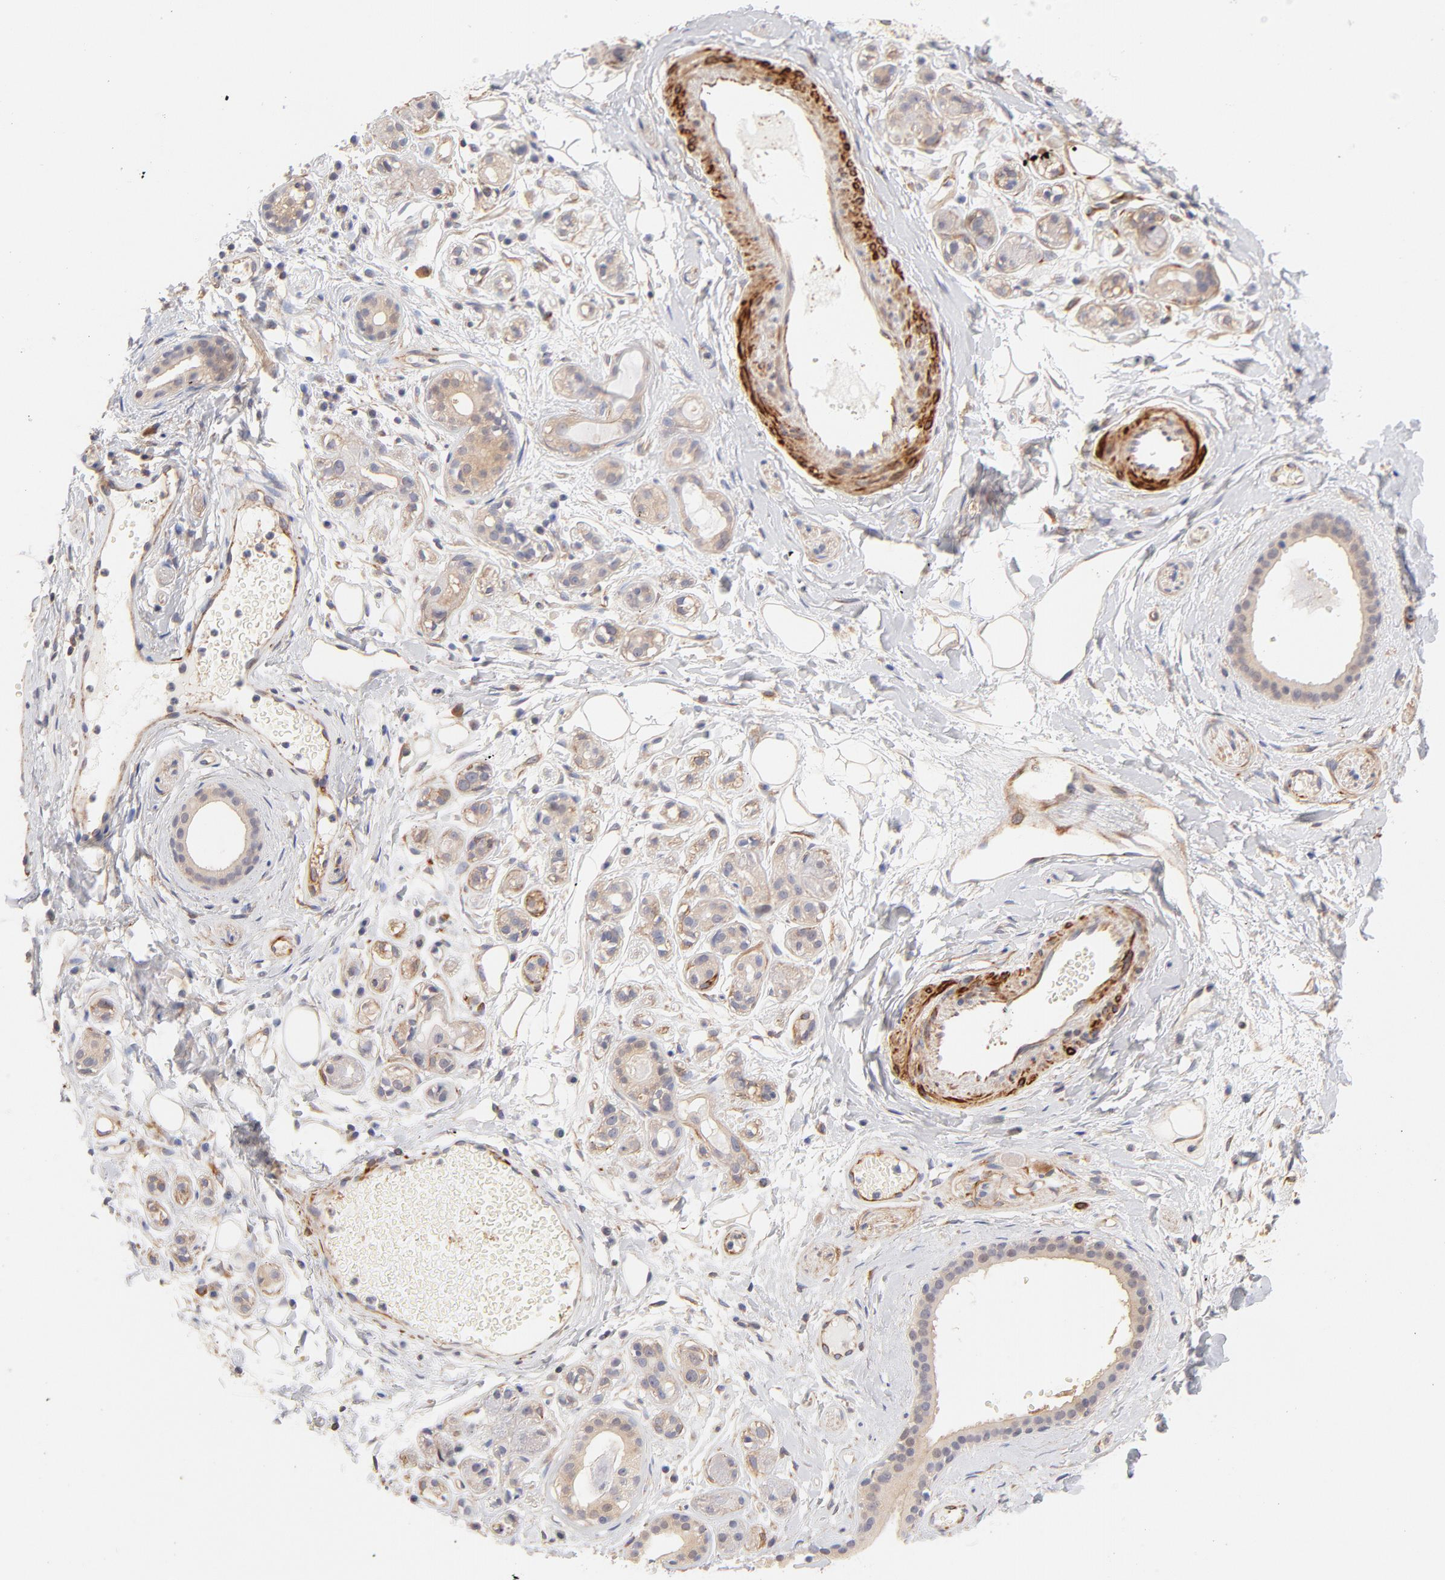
{"staining": {"intensity": "weak", "quantity": "25%-75%", "location": "cytoplasmic/membranous"}, "tissue": "salivary gland", "cell_type": "Glandular cells", "image_type": "normal", "snomed": [{"axis": "morphology", "description": "Normal tissue, NOS"}, {"axis": "topography", "description": "Salivary gland"}], "caption": "Protein expression analysis of benign human salivary gland reveals weak cytoplasmic/membranous staining in about 25%-75% of glandular cells. The staining was performed using DAB (3,3'-diaminobenzidine) to visualize the protein expression in brown, while the nuclei were stained in blue with hematoxylin (Magnification: 20x).", "gene": "LDLRAP1", "patient": {"sex": "male", "age": 54}}